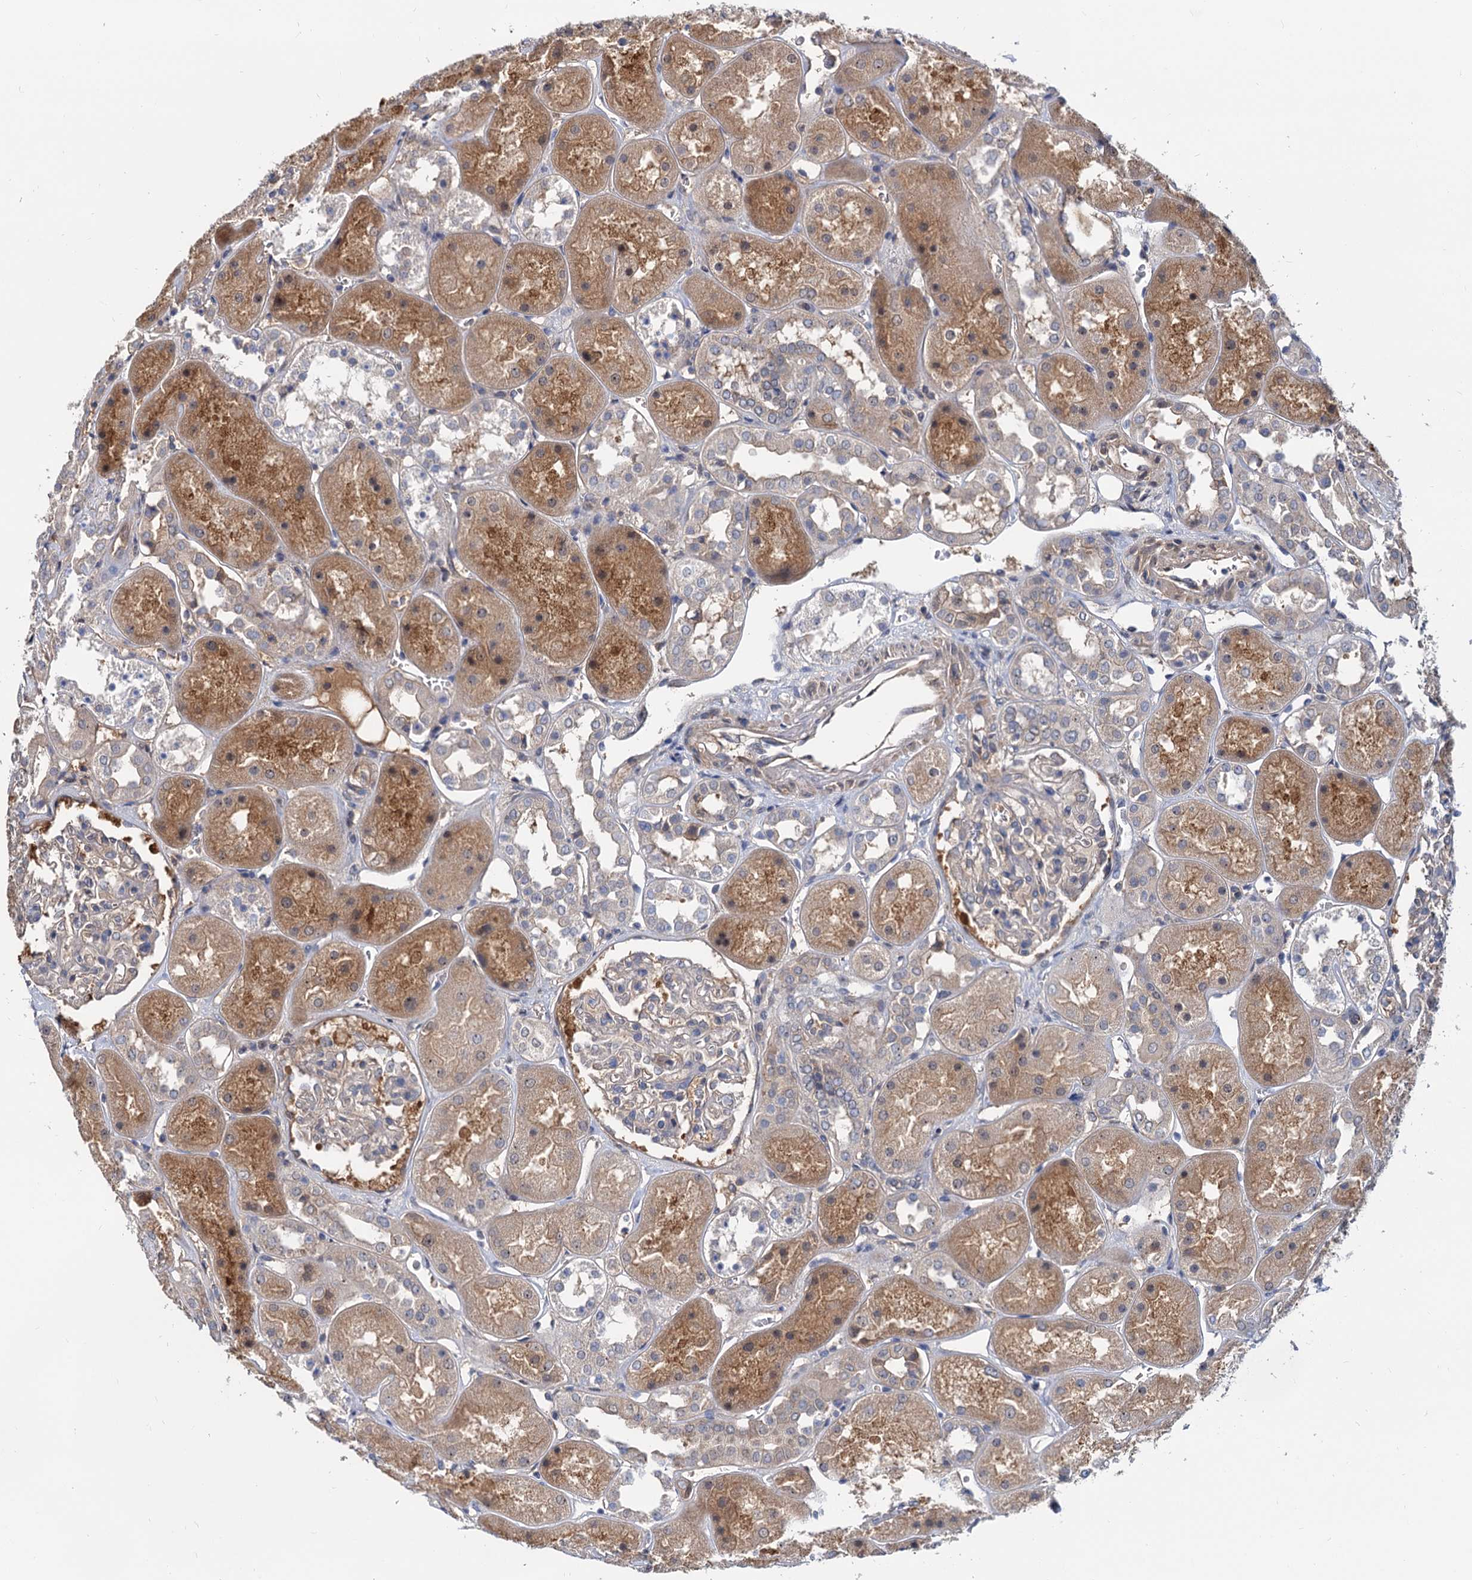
{"staining": {"intensity": "weak", "quantity": "25%-75%", "location": "nuclear"}, "tissue": "kidney", "cell_type": "Cells in glomeruli", "image_type": "normal", "snomed": [{"axis": "morphology", "description": "Normal tissue, NOS"}, {"axis": "topography", "description": "Kidney"}], "caption": "Protein staining by immunohistochemistry reveals weak nuclear staining in approximately 25%-75% of cells in glomeruli in unremarkable kidney.", "gene": "SNX15", "patient": {"sex": "male", "age": 70}}